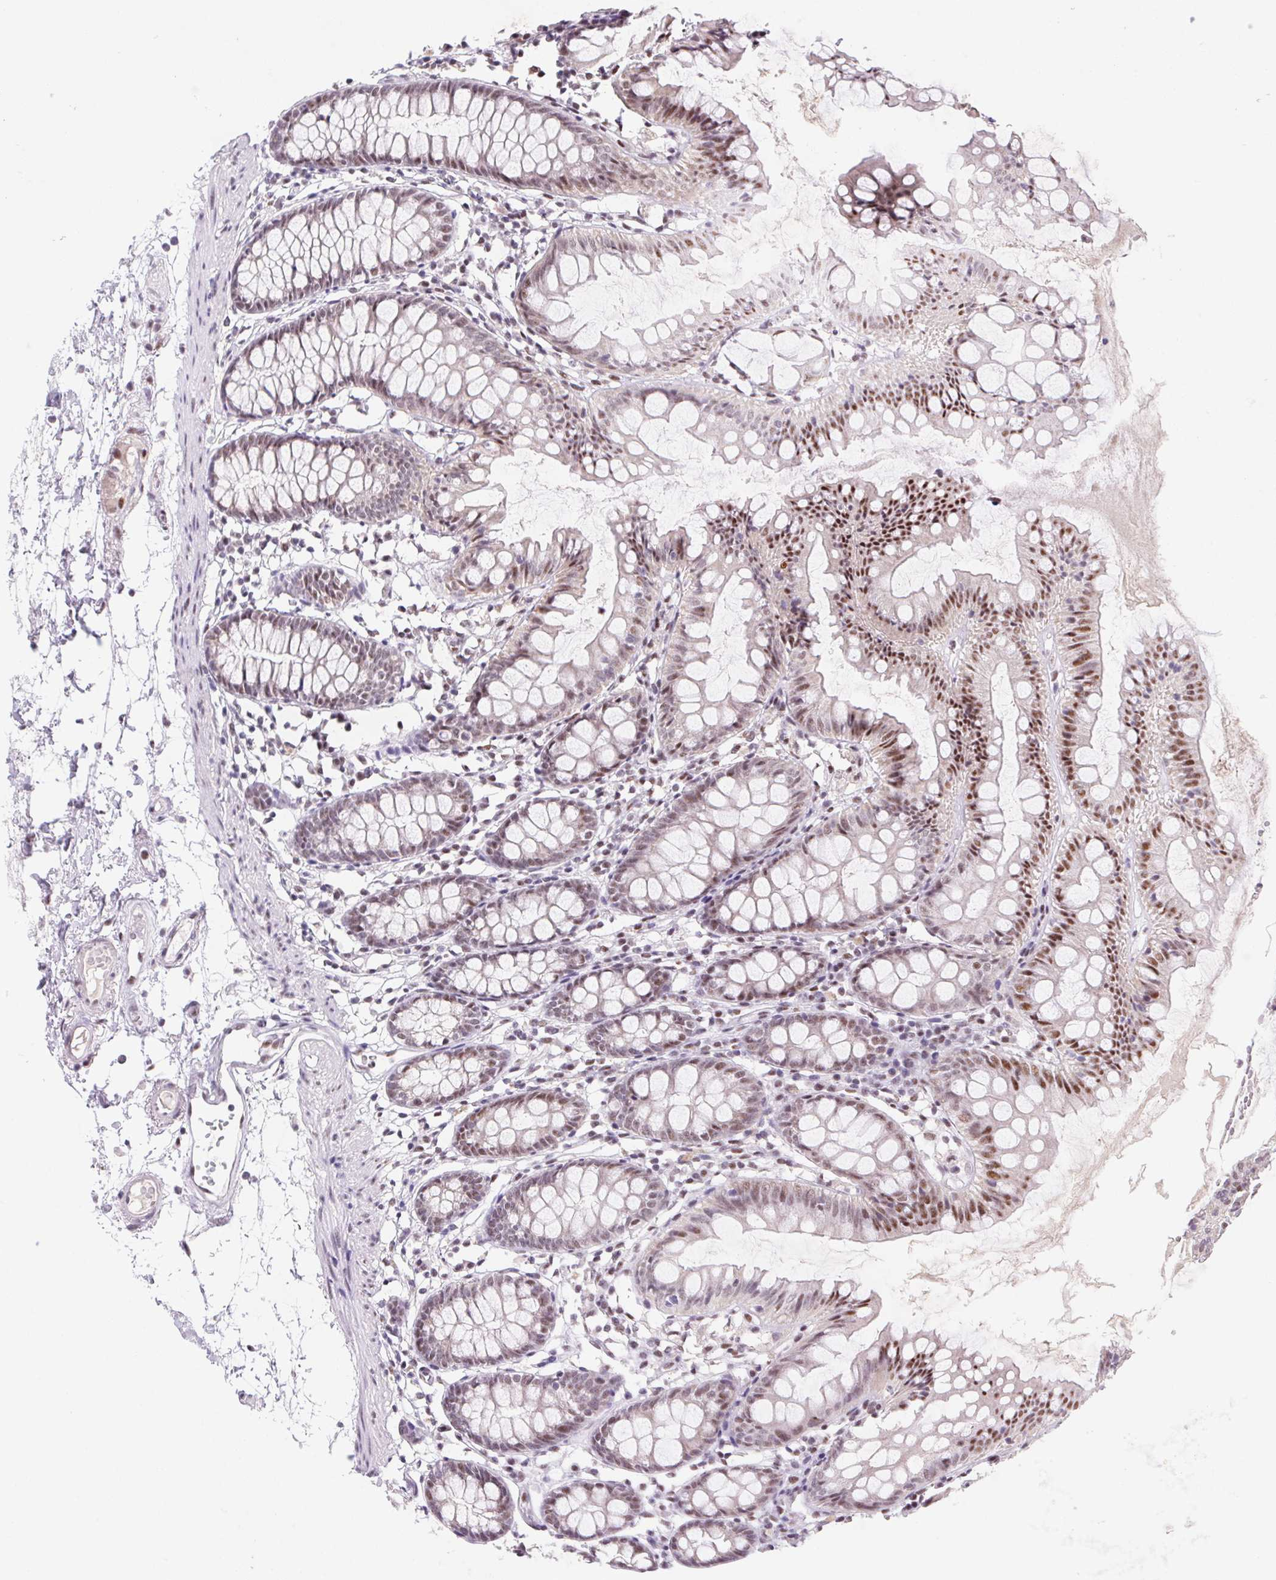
{"staining": {"intensity": "weak", "quantity": "25%-75%", "location": "nuclear"}, "tissue": "colon", "cell_type": "Endothelial cells", "image_type": "normal", "snomed": [{"axis": "morphology", "description": "Normal tissue, NOS"}, {"axis": "topography", "description": "Colon"}], "caption": "IHC photomicrograph of normal colon stained for a protein (brown), which displays low levels of weak nuclear staining in about 25%-75% of endothelial cells.", "gene": "DPPA5", "patient": {"sex": "female", "age": 84}}